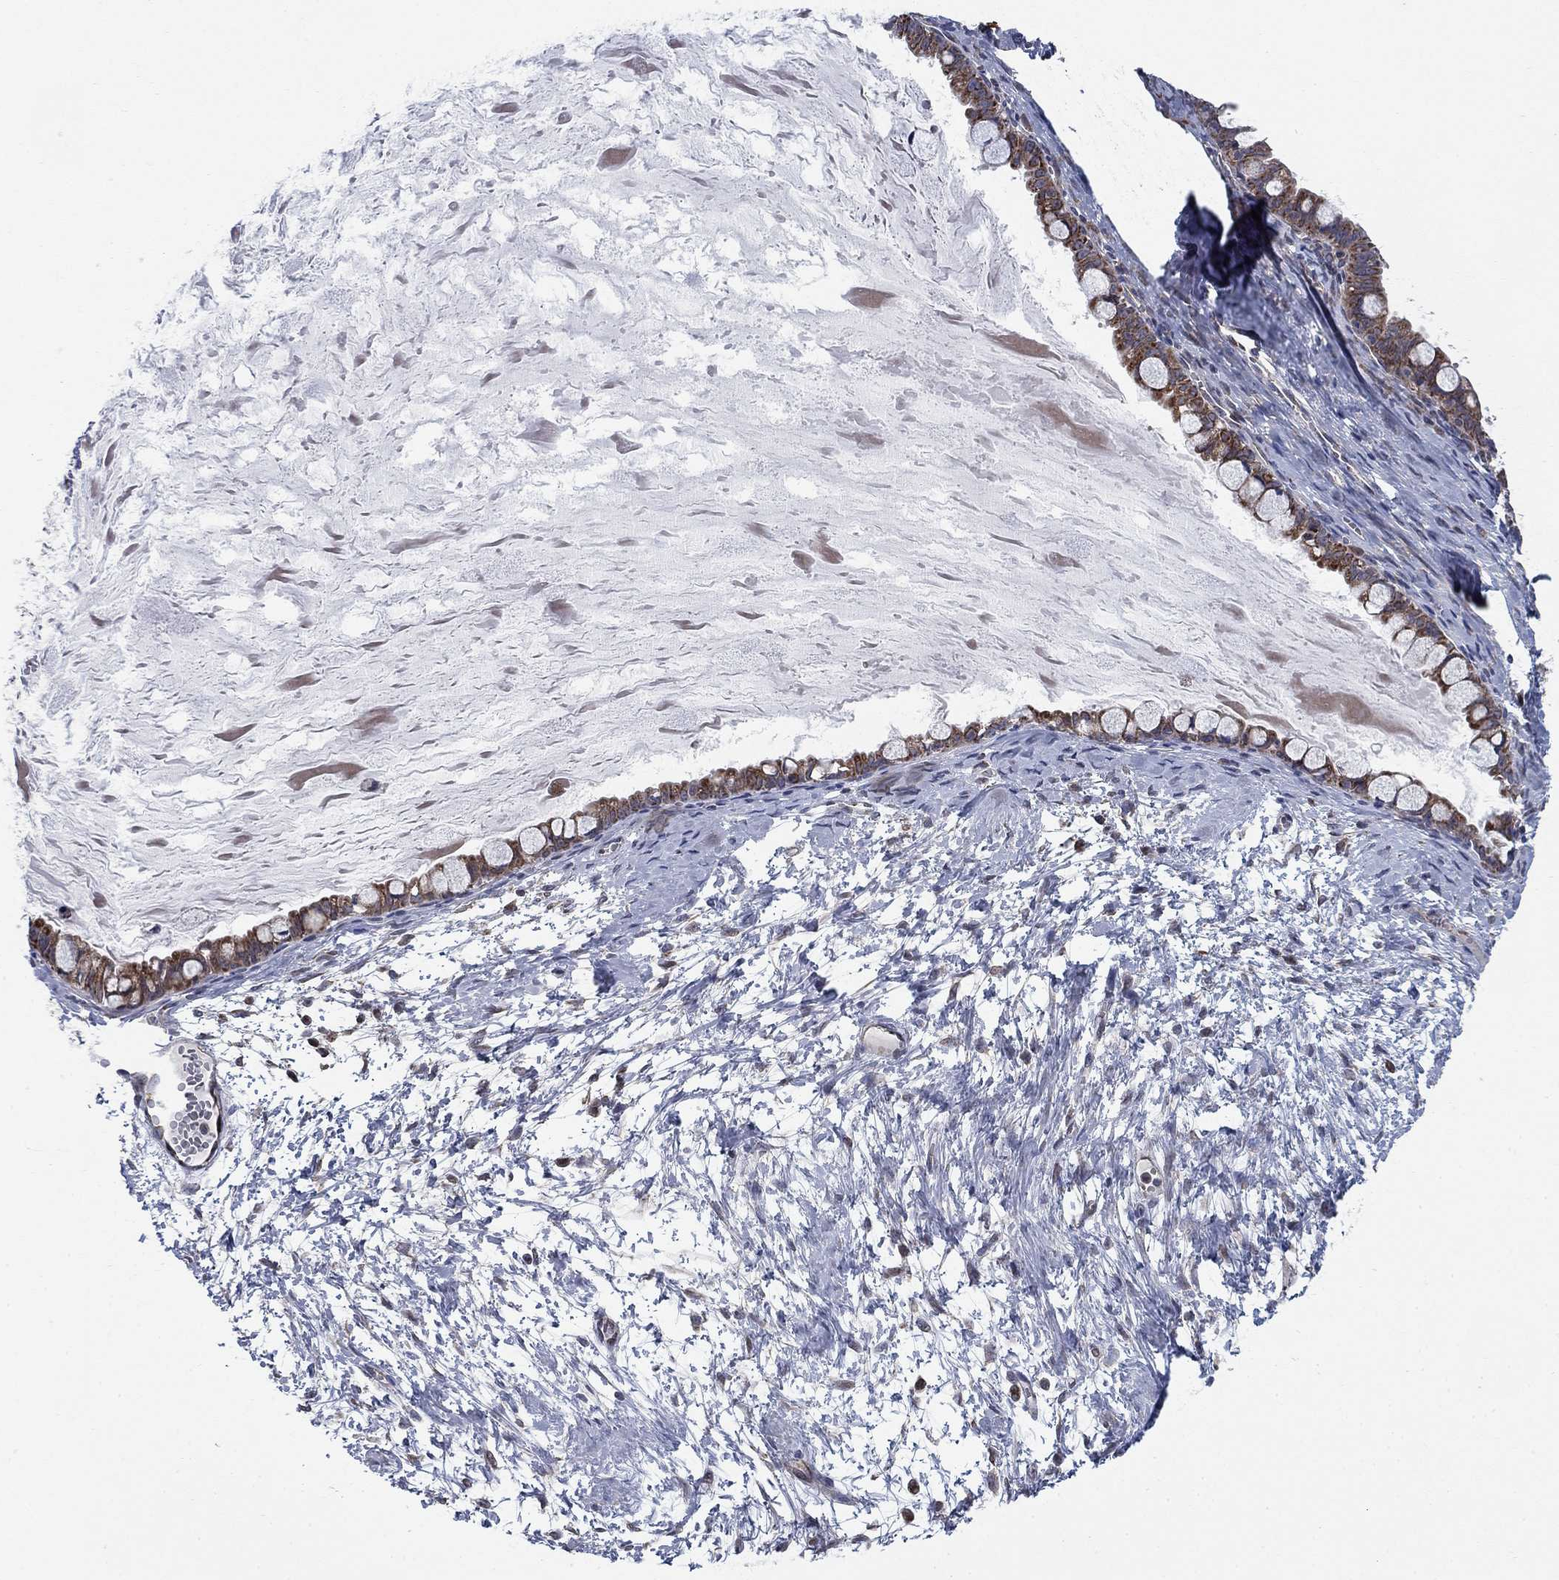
{"staining": {"intensity": "moderate", "quantity": ">75%", "location": "cytoplasmic/membranous"}, "tissue": "ovarian cancer", "cell_type": "Tumor cells", "image_type": "cancer", "snomed": [{"axis": "morphology", "description": "Cystadenocarcinoma, mucinous, NOS"}, {"axis": "topography", "description": "Ovary"}], "caption": "Immunohistochemical staining of mucinous cystadenocarcinoma (ovarian) exhibits moderate cytoplasmic/membranous protein positivity in approximately >75% of tumor cells.", "gene": "NME7", "patient": {"sex": "female", "age": 63}}